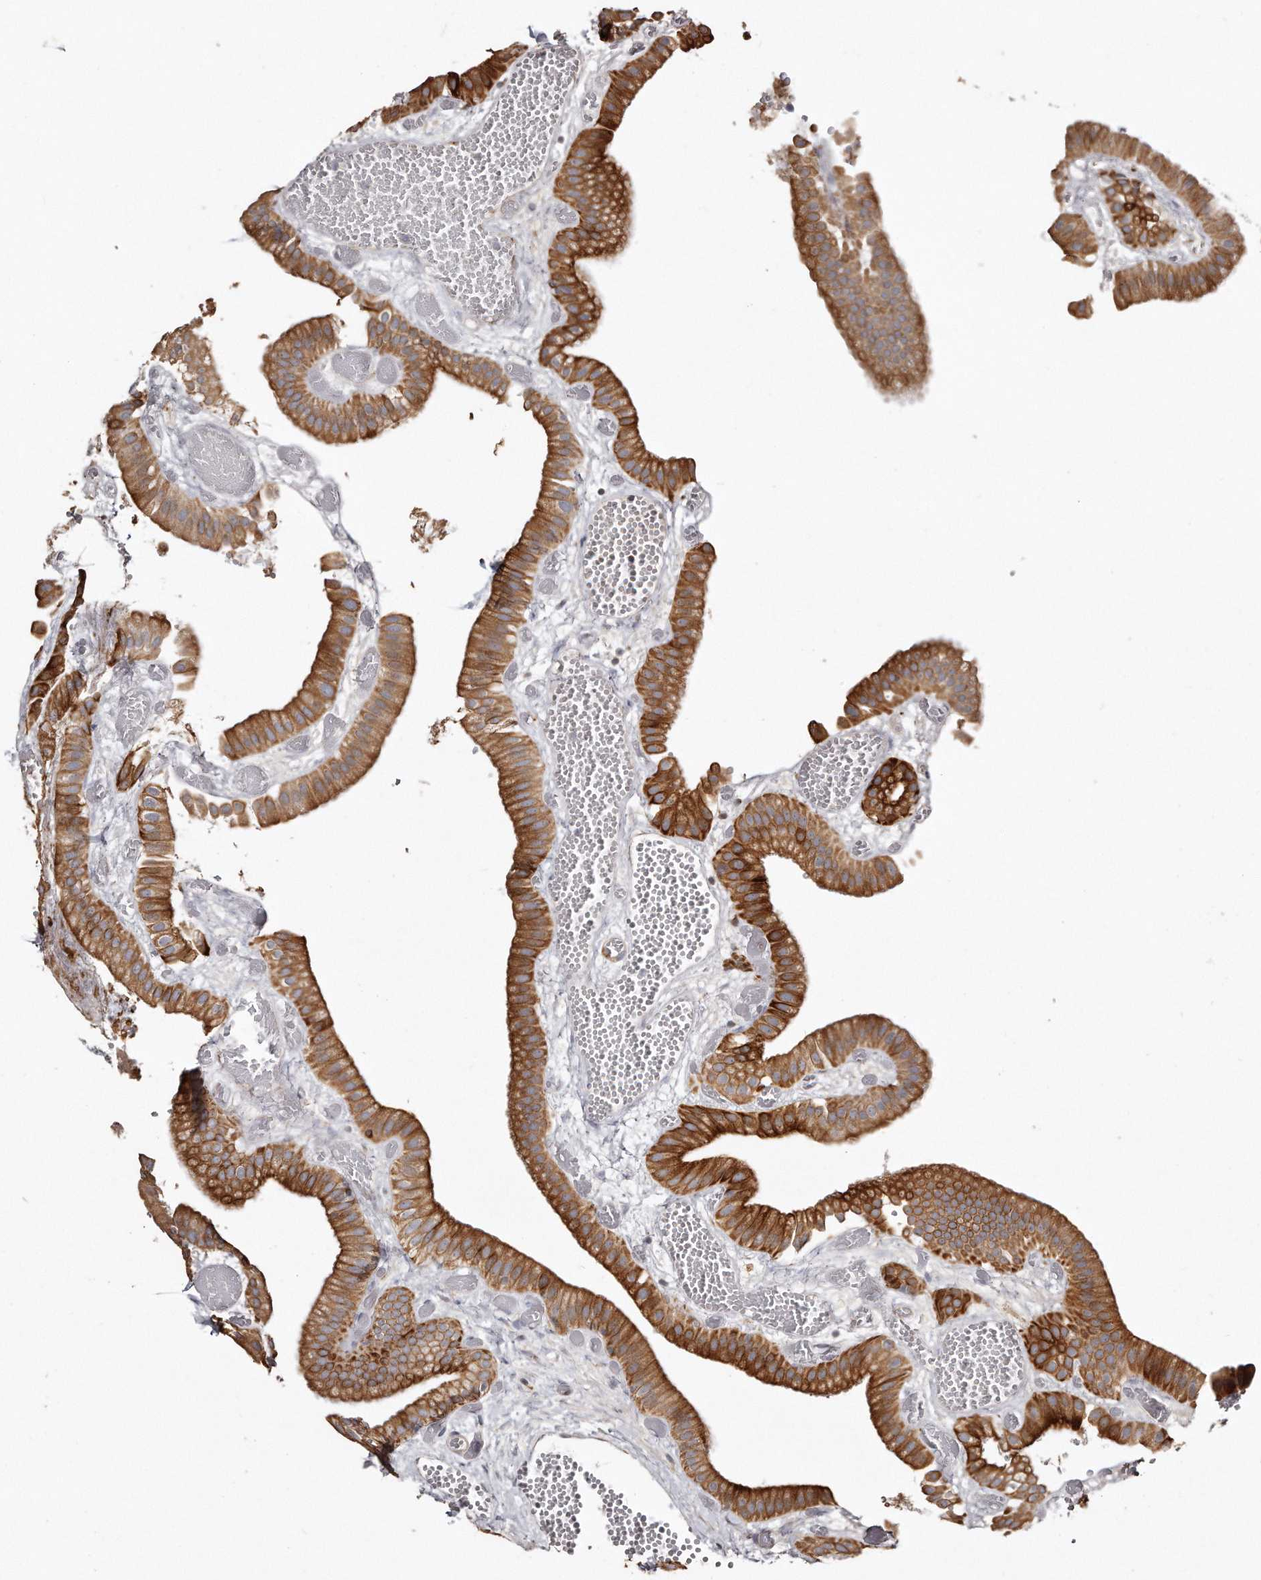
{"staining": {"intensity": "strong", "quantity": ">75%", "location": "cytoplasmic/membranous"}, "tissue": "gallbladder", "cell_type": "Glandular cells", "image_type": "normal", "snomed": [{"axis": "morphology", "description": "Normal tissue, NOS"}, {"axis": "topography", "description": "Gallbladder"}], "caption": "A photomicrograph showing strong cytoplasmic/membranous positivity in approximately >75% of glandular cells in benign gallbladder, as visualized by brown immunohistochemical staining.", "gene": "ZYG11A", "patient": {"sex": "female", "age": 64}}